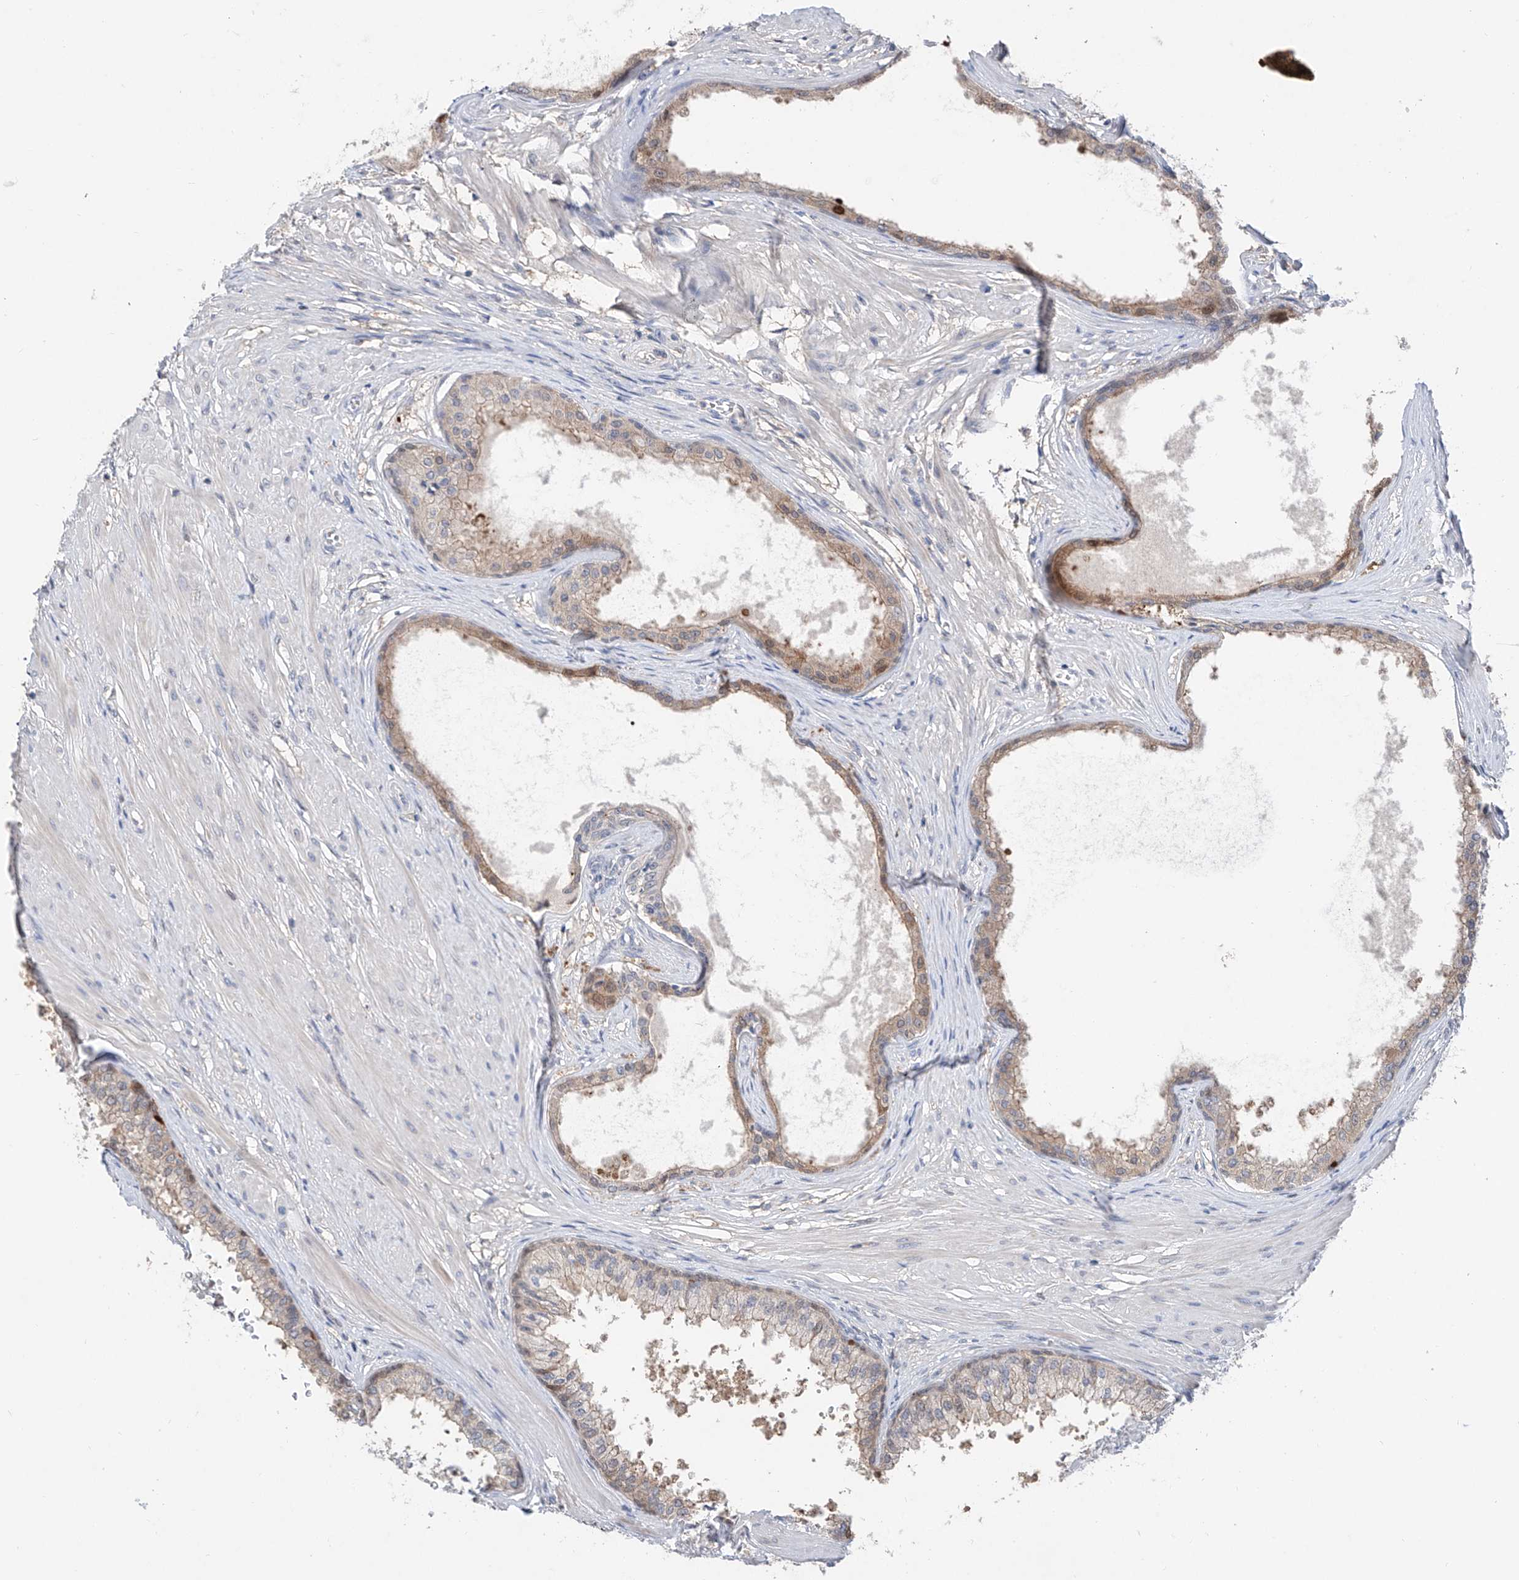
{"staining": {"intensity": "moderate", "quantity": "25%-75%", "location": "cytoplasmic/membranous"}, "tissue": "prostate", "cell_type": "Glandular cells", "image_type": "normal", "snomed": [{"axis": "morphology", "description": "Normal tissue, NOS"}, {"axis": "topography", "description": "Prostate"}], "caption": "A histopathology image showing moderate cytoplasmic/membranous staining in about 25%-75% of glandular cells in normal prostate, as visualized by brown immunohistochemical staining.", "gene": "FUCA2", "patient": {"sex": "male", "age": 48}}